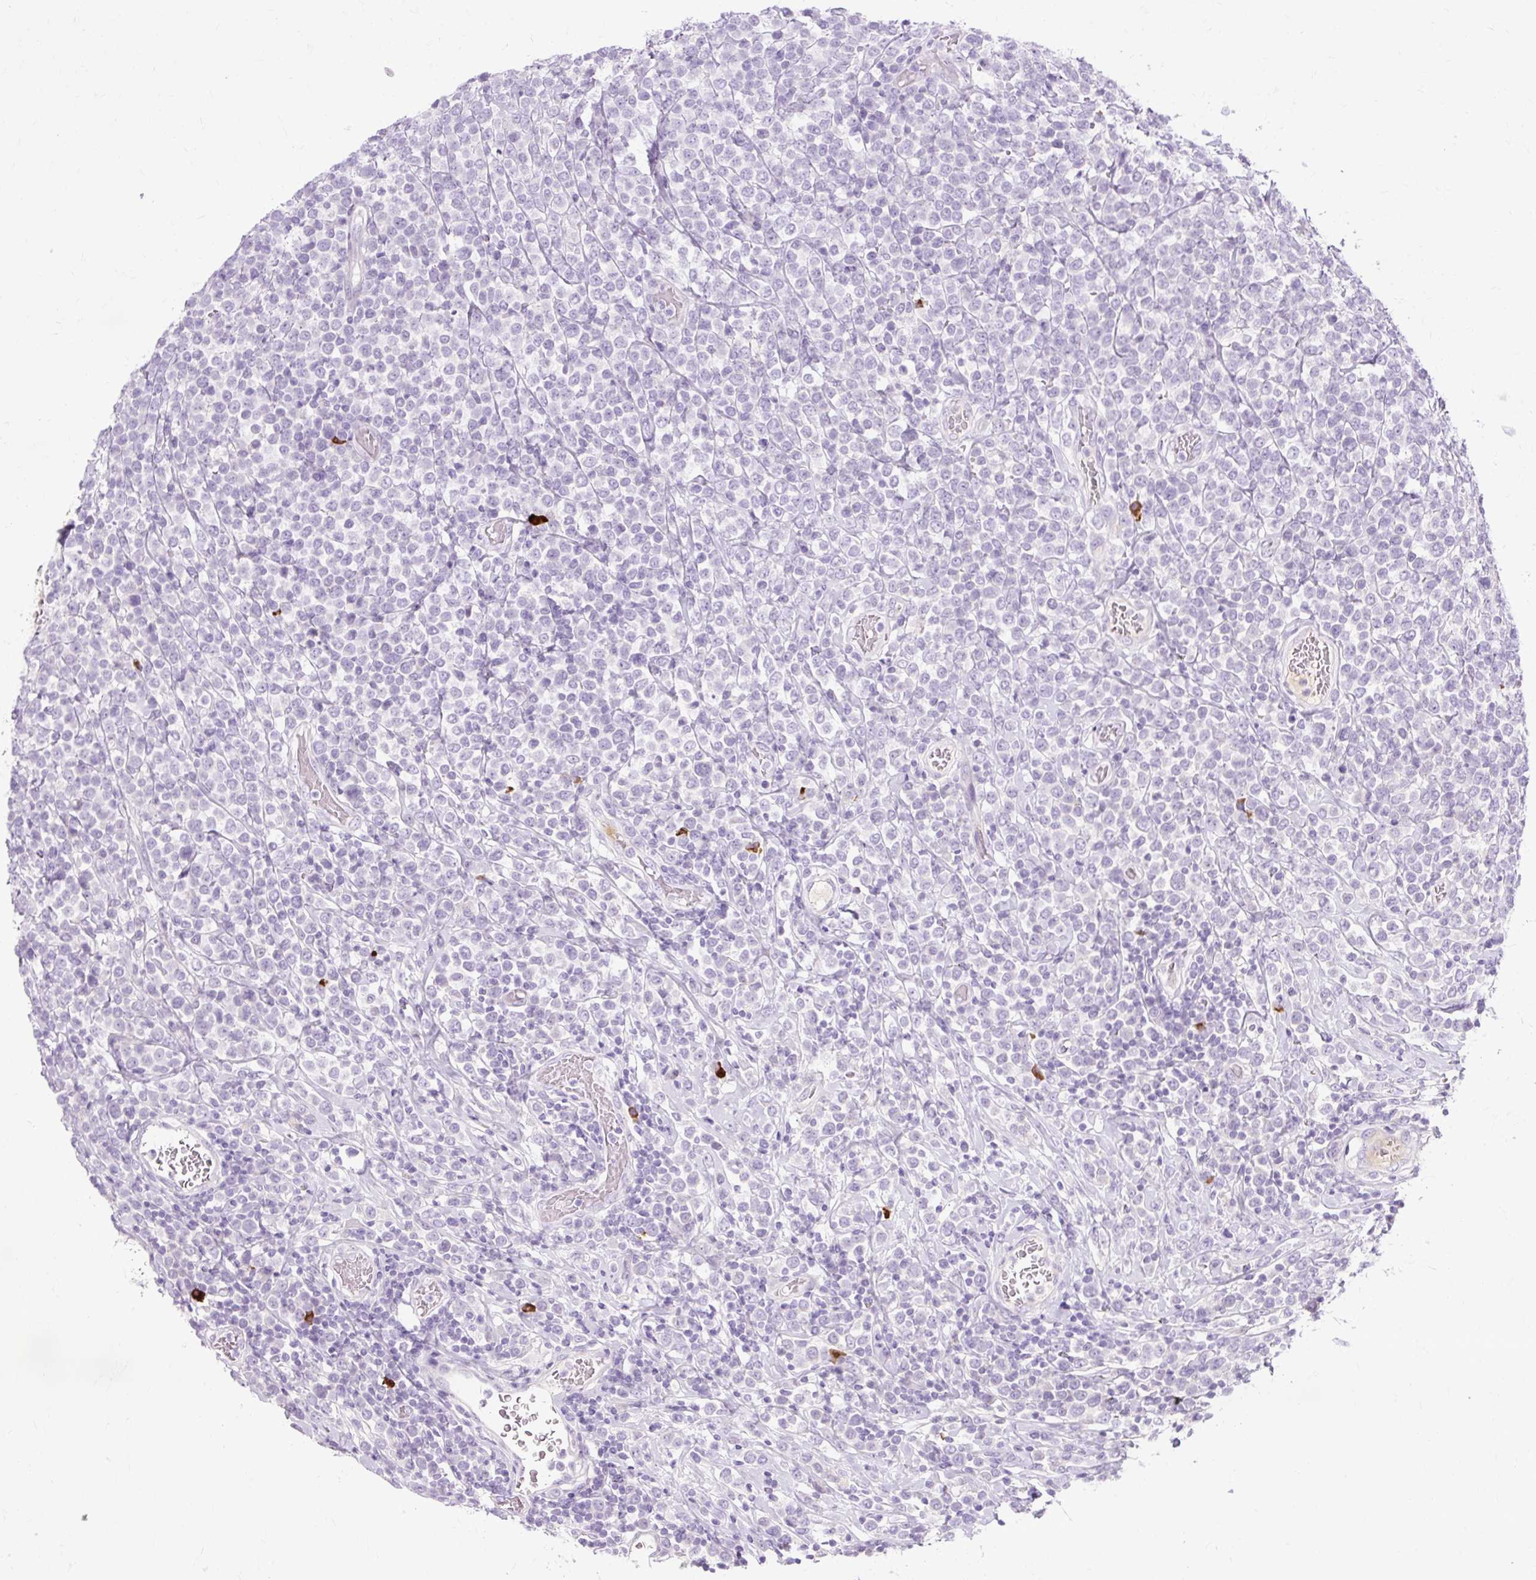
{"staining": {"intensity": "negative", "quantity": "none", "location": "none"}, "tissue": "lymphoma", "cell_type": "Tumor cells", "image_type": "cancer", "snomed": [{"axis": "morphology", "description": "Malignant lymphoma, non-Hodgkin's type, High grade"}, {"axis": "topography", "description": "Soft tissue"}], "caption": "Immunohistochemistry (IHC) image of human lymphoma stained for a protein (brown), which displays no positivity in tumor cells.", "gene": "ARRDC2", "patient": {"sex": "female", "age": 56}}